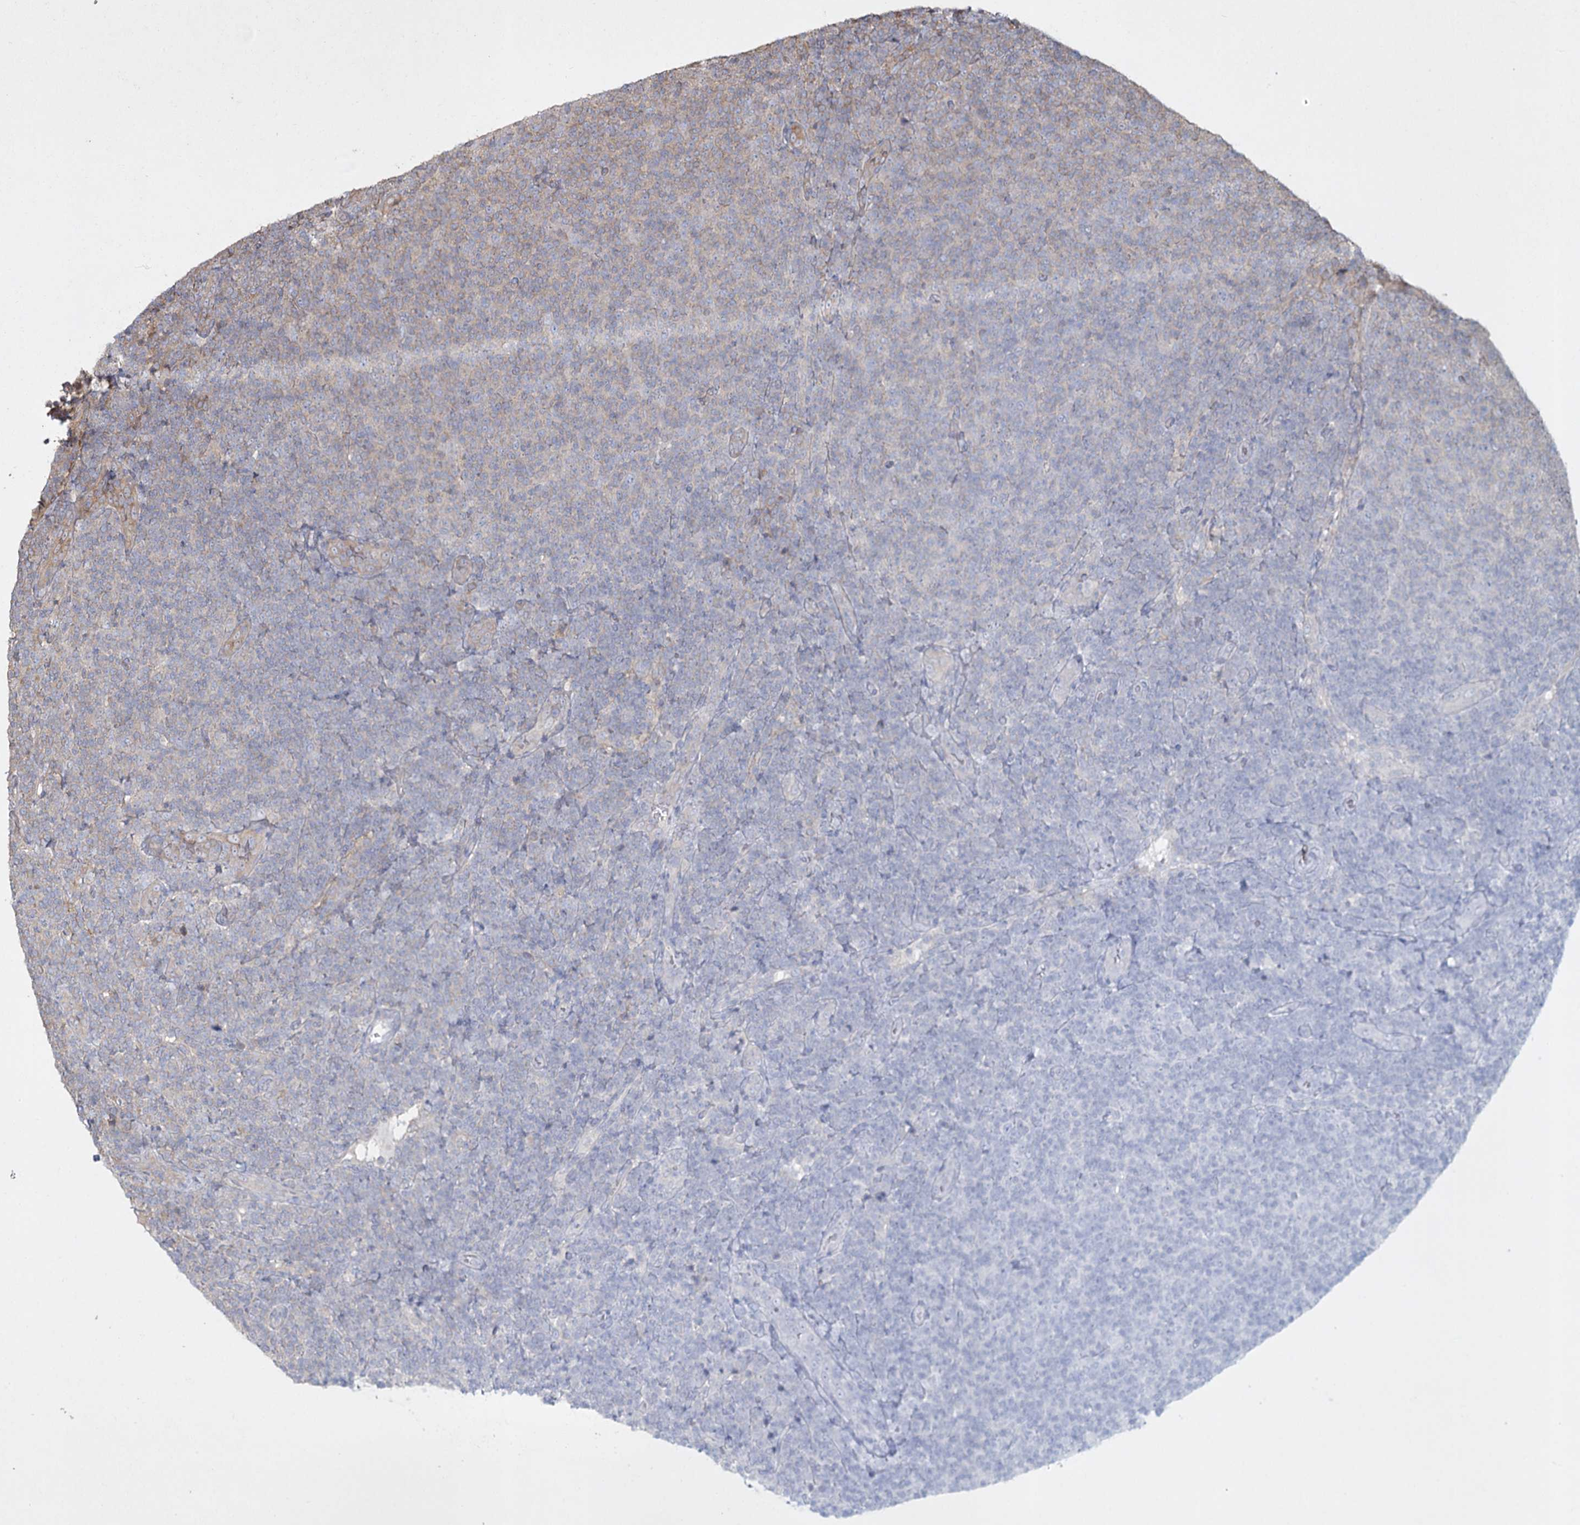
{"staining": {"intensity": "negative", "quantity": "none", "location": "none"}, "tissue": "lymphoma", "cell_type": "Tumor cells", "image_type": "cancer", "snomed": [{"axis": "morphology", "description": "Malignant lymphoma, non-Hodgkin's type, Low grade"}, {"axis": "topography", "description": "Lymph node"}], "caption": "IHC image of human malignant lymphoma, non-Hodgkin's type (low-grade) stained for a protein (brown), which demonstrates no positivity in tumor cells.", "gene": "SH3TC1", "patient": {"sex": "male", "age": 66}}